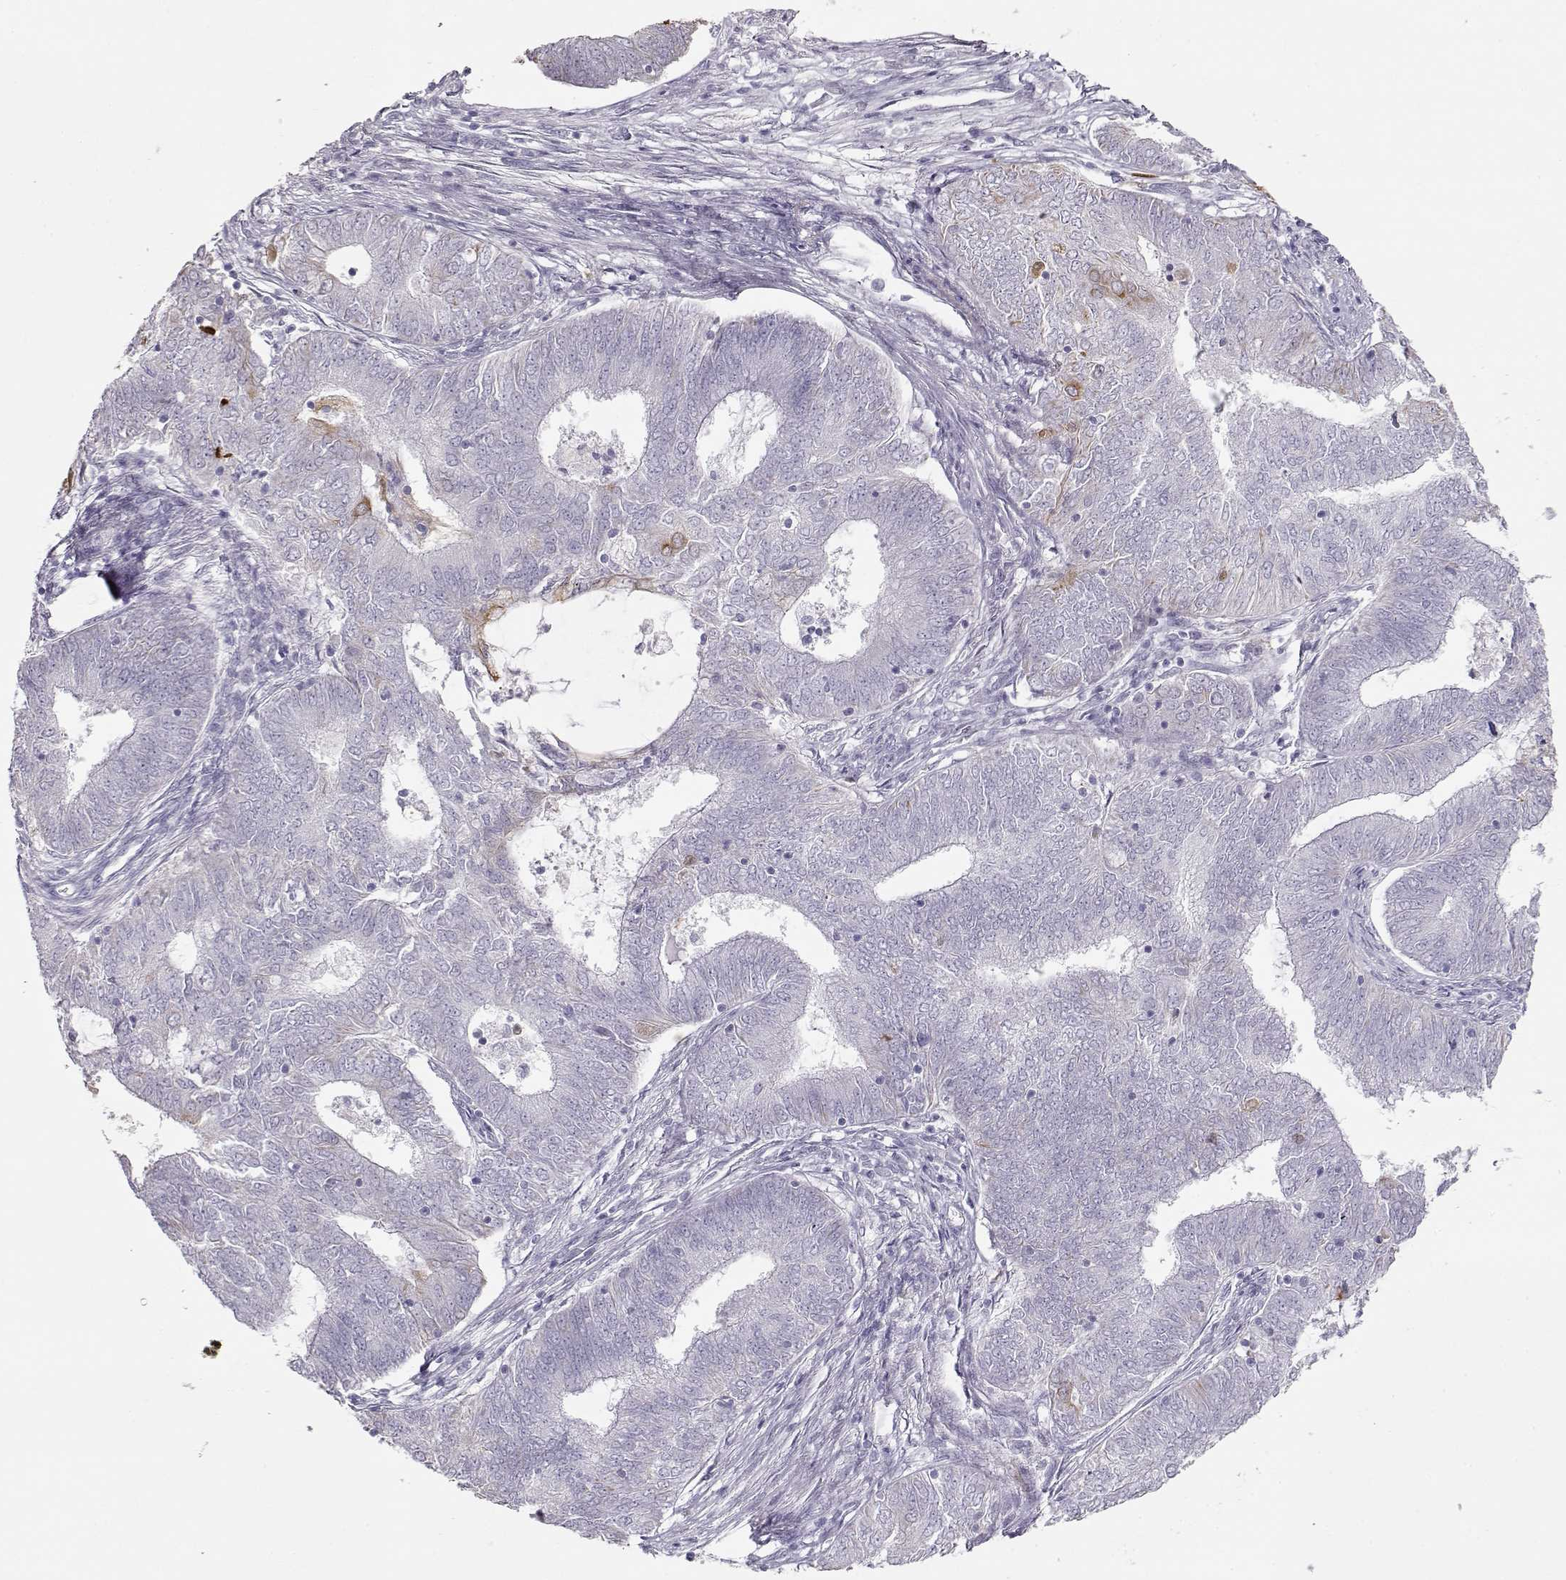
{"staining": {"intensity": "weak", "quantity": "<25%", "location": "cytoplasmic/membranous"}, "tissue": "endometrial cancer", "cell_type": "Tumor cells", "image_type": "cancer", "snomed": [{"axis": "morphology", "description": "Adenocarcinoma, NOS"}, {"axis": "topography", "description": "Endometrium"}], "caption": "Immunohistochemistry photomicrograph of endometrial cancer stained for a protein (brown), which exhibits no expression in tumor cells.", "gene": "S100B", "patient": {"sex": "female", "age": 62}}